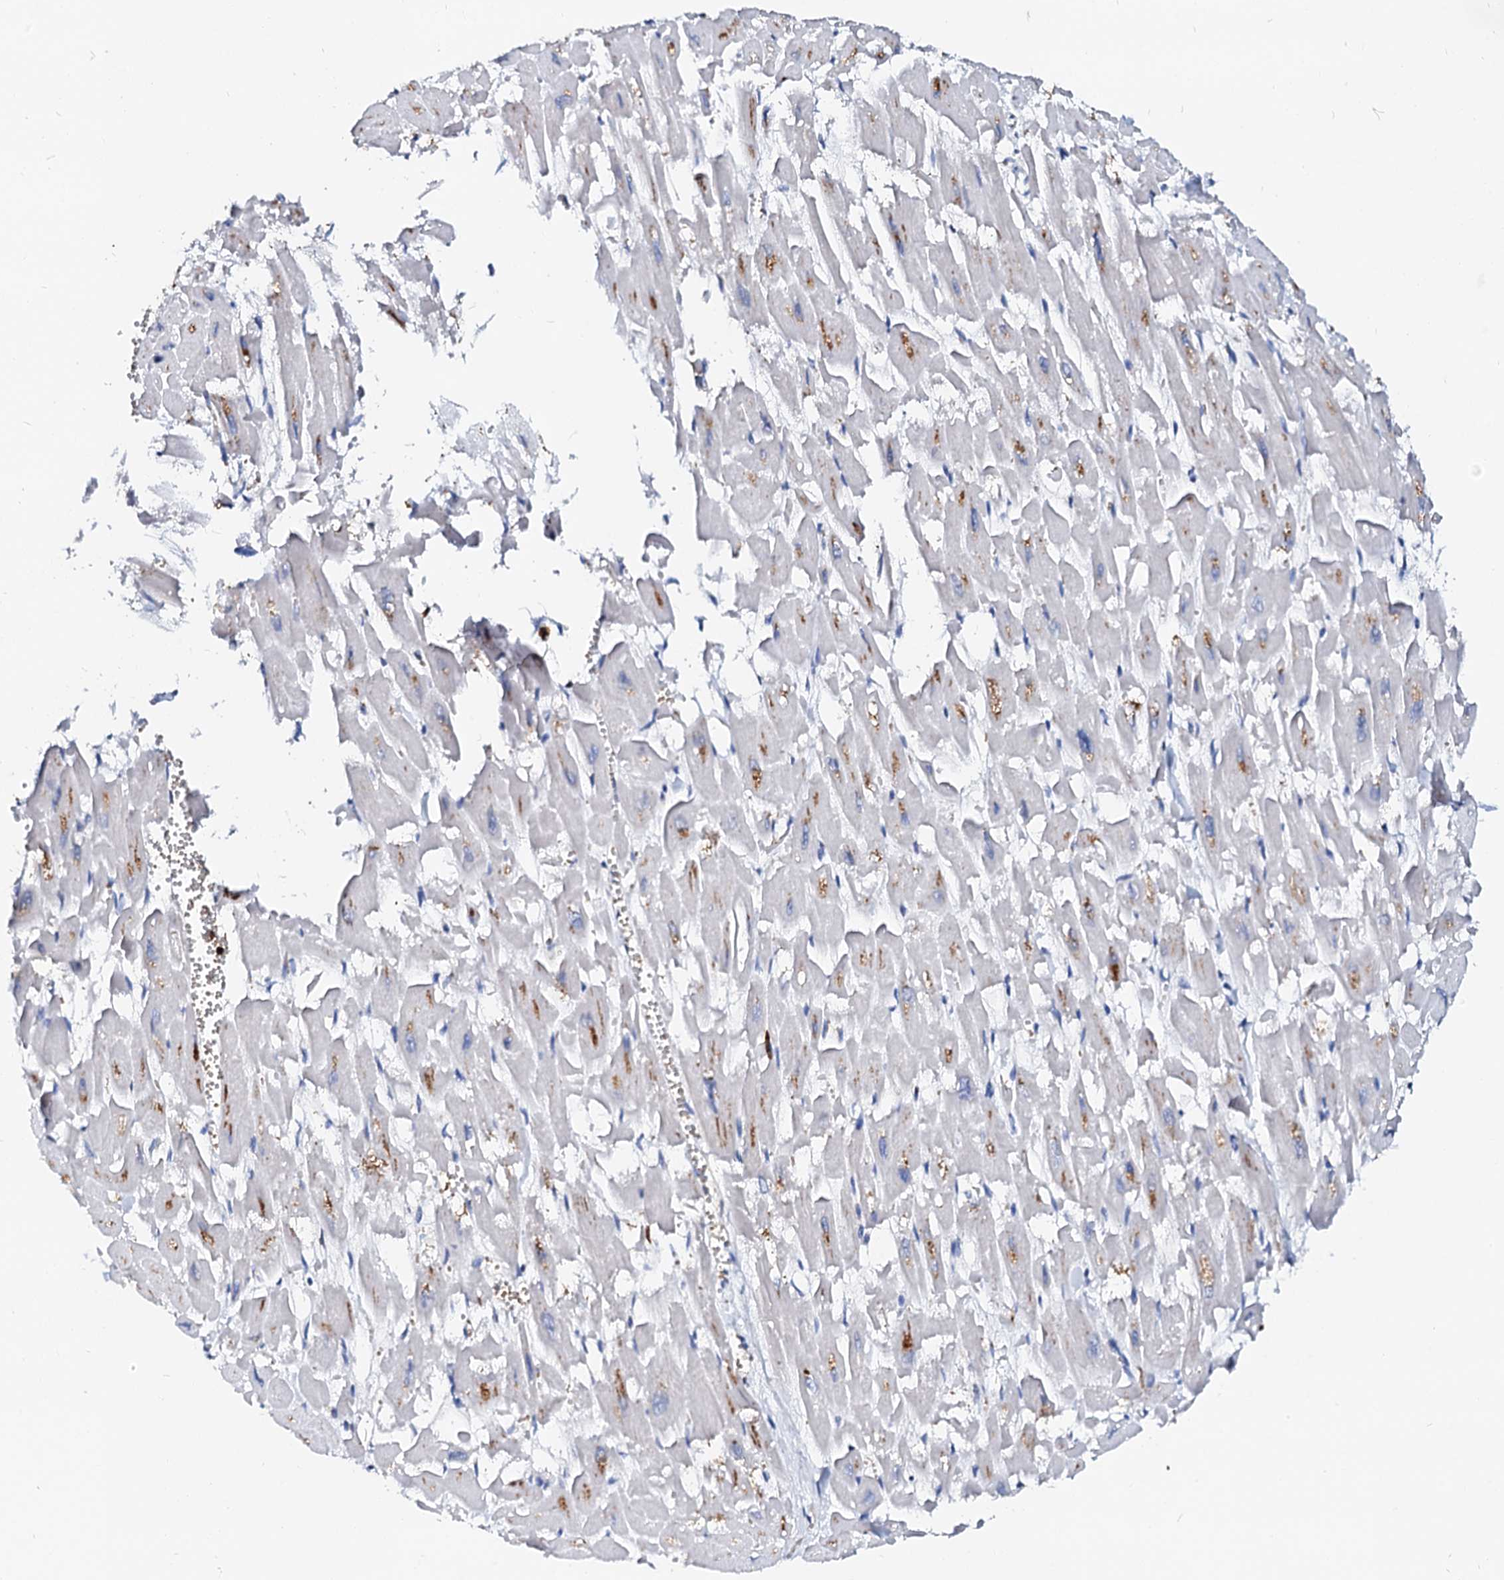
{"staining": {"intensity": "moderate", "quantity": "25%-75%", "location": "cytoplasmic/membranous"}, "tissue": "heart muscle", "cell_type": "Cardiomyocytes", "image_type": "normal", "snomed": [{"axis": "morphology", "description": "Normal tissue, NOS"}, {"axis": "topography", "description": "Heart"}], "caption": "A brown stain shows moderate cytoplasmic/membranous staining of a protein in cardiomyocytes of unremarkable heart muscle.", "gene": "RAB27A", "patient": {"sex": "male", "age": 54}}